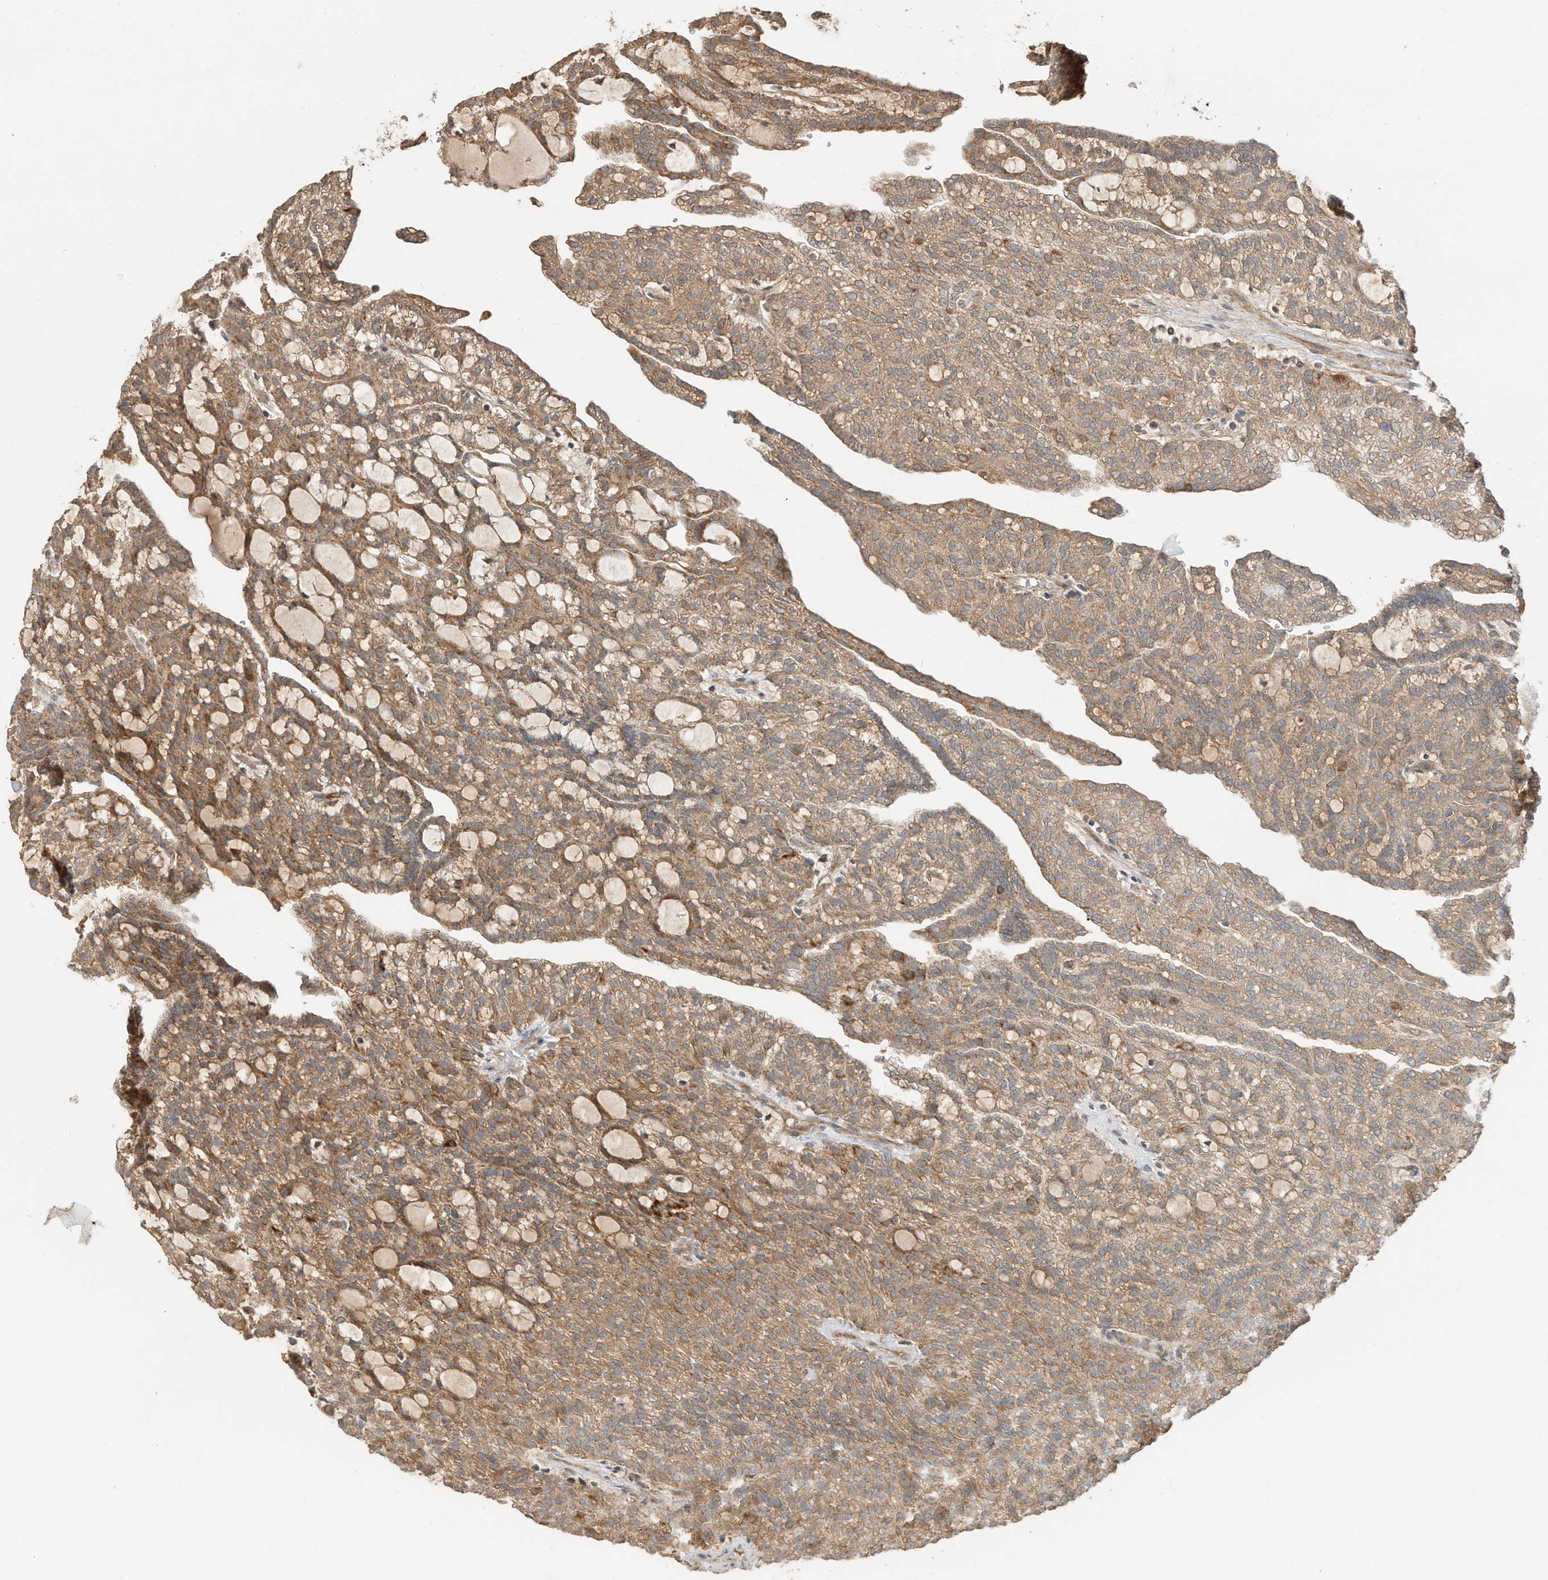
{"staining": {"intensity": "moderate", "quantity": "25%-75%", "location": "cytoplasmic/membranous"}, "tissue": "renal cancer", "cell_type": "Tumor cells", "image_type": "cancer", "snomed": [{"axis": "morphology", "description": "Adenocarcinoma, NOS"}, {"axis": "topography", "description": "Kidney"}], "caption": "Tumor cells exhibit moderate cytoplasmic/membranous staining in about 25%-75% of cells in renal cancer. Using DAB (3,3'-diaminobenzidine) (brown) and hematoxylin (blue) stains, captured at high magnification using brightfield microscopy.", "gene": "CAGE1", "patient": {"sex": "male", "age": 63}}